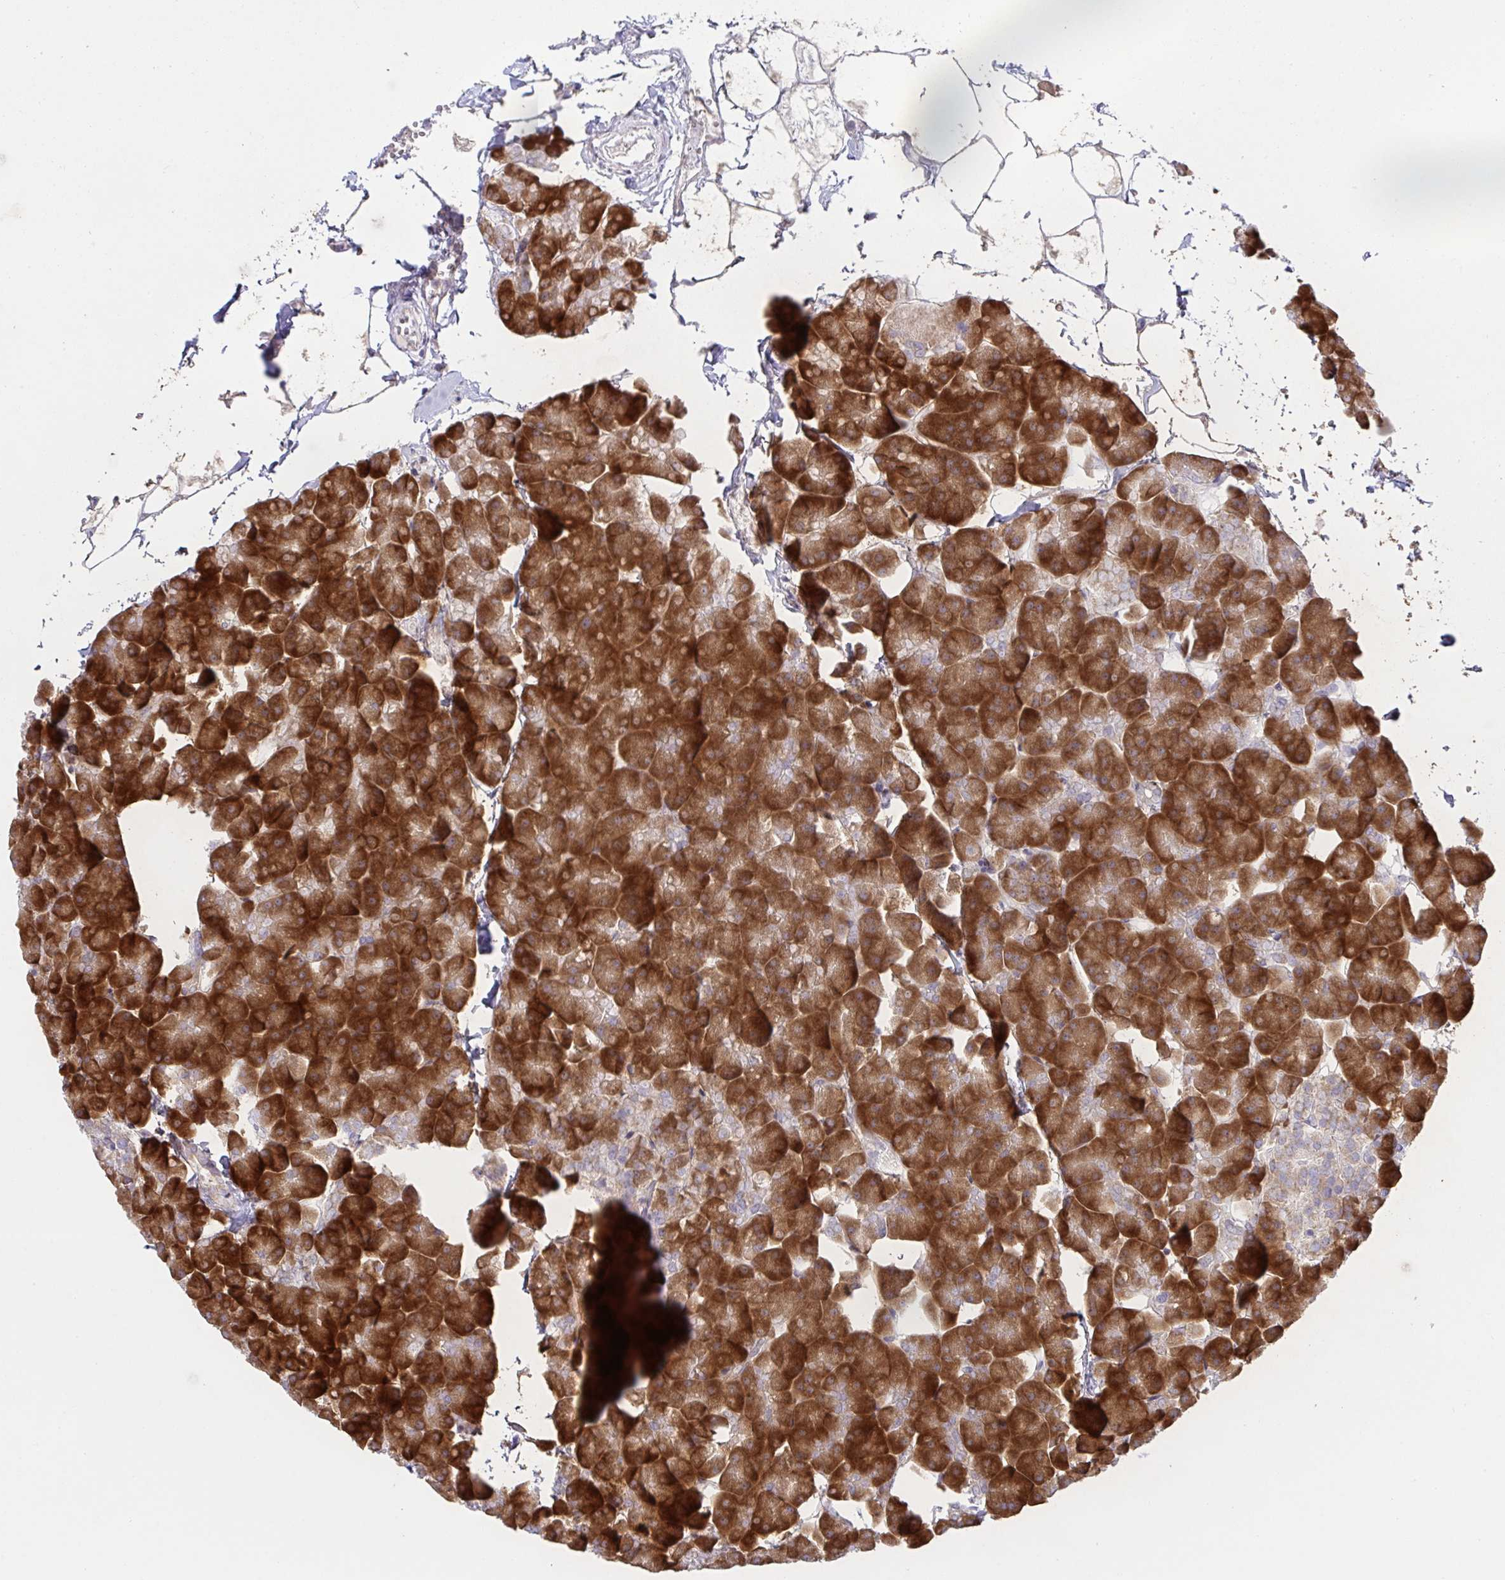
{"staining": {"intensity": "strong", "quantity": ">75%", "location": "cytoplasmic/membranous"}, "tissue": "pancreas", "cell_type": "Exocrine glandular cells", "image_type": "normal", "snomed": [{"axis": "morphology", "description": "Normal tissue, NOS"}, {"axis": "topography", "description": "Pancreas"}], "caption": "The image reveals staining of normal pancreas, revealing strong cytoplasmic/membranous protein expression (brown color) within exocrine glandular cells. Using DAB (brown) and hematoxylin (blue) stains, captured at high magnification using brightfield microscopy.", "gene": "FAU", "patient": {"sex": "male", "age": 35}}